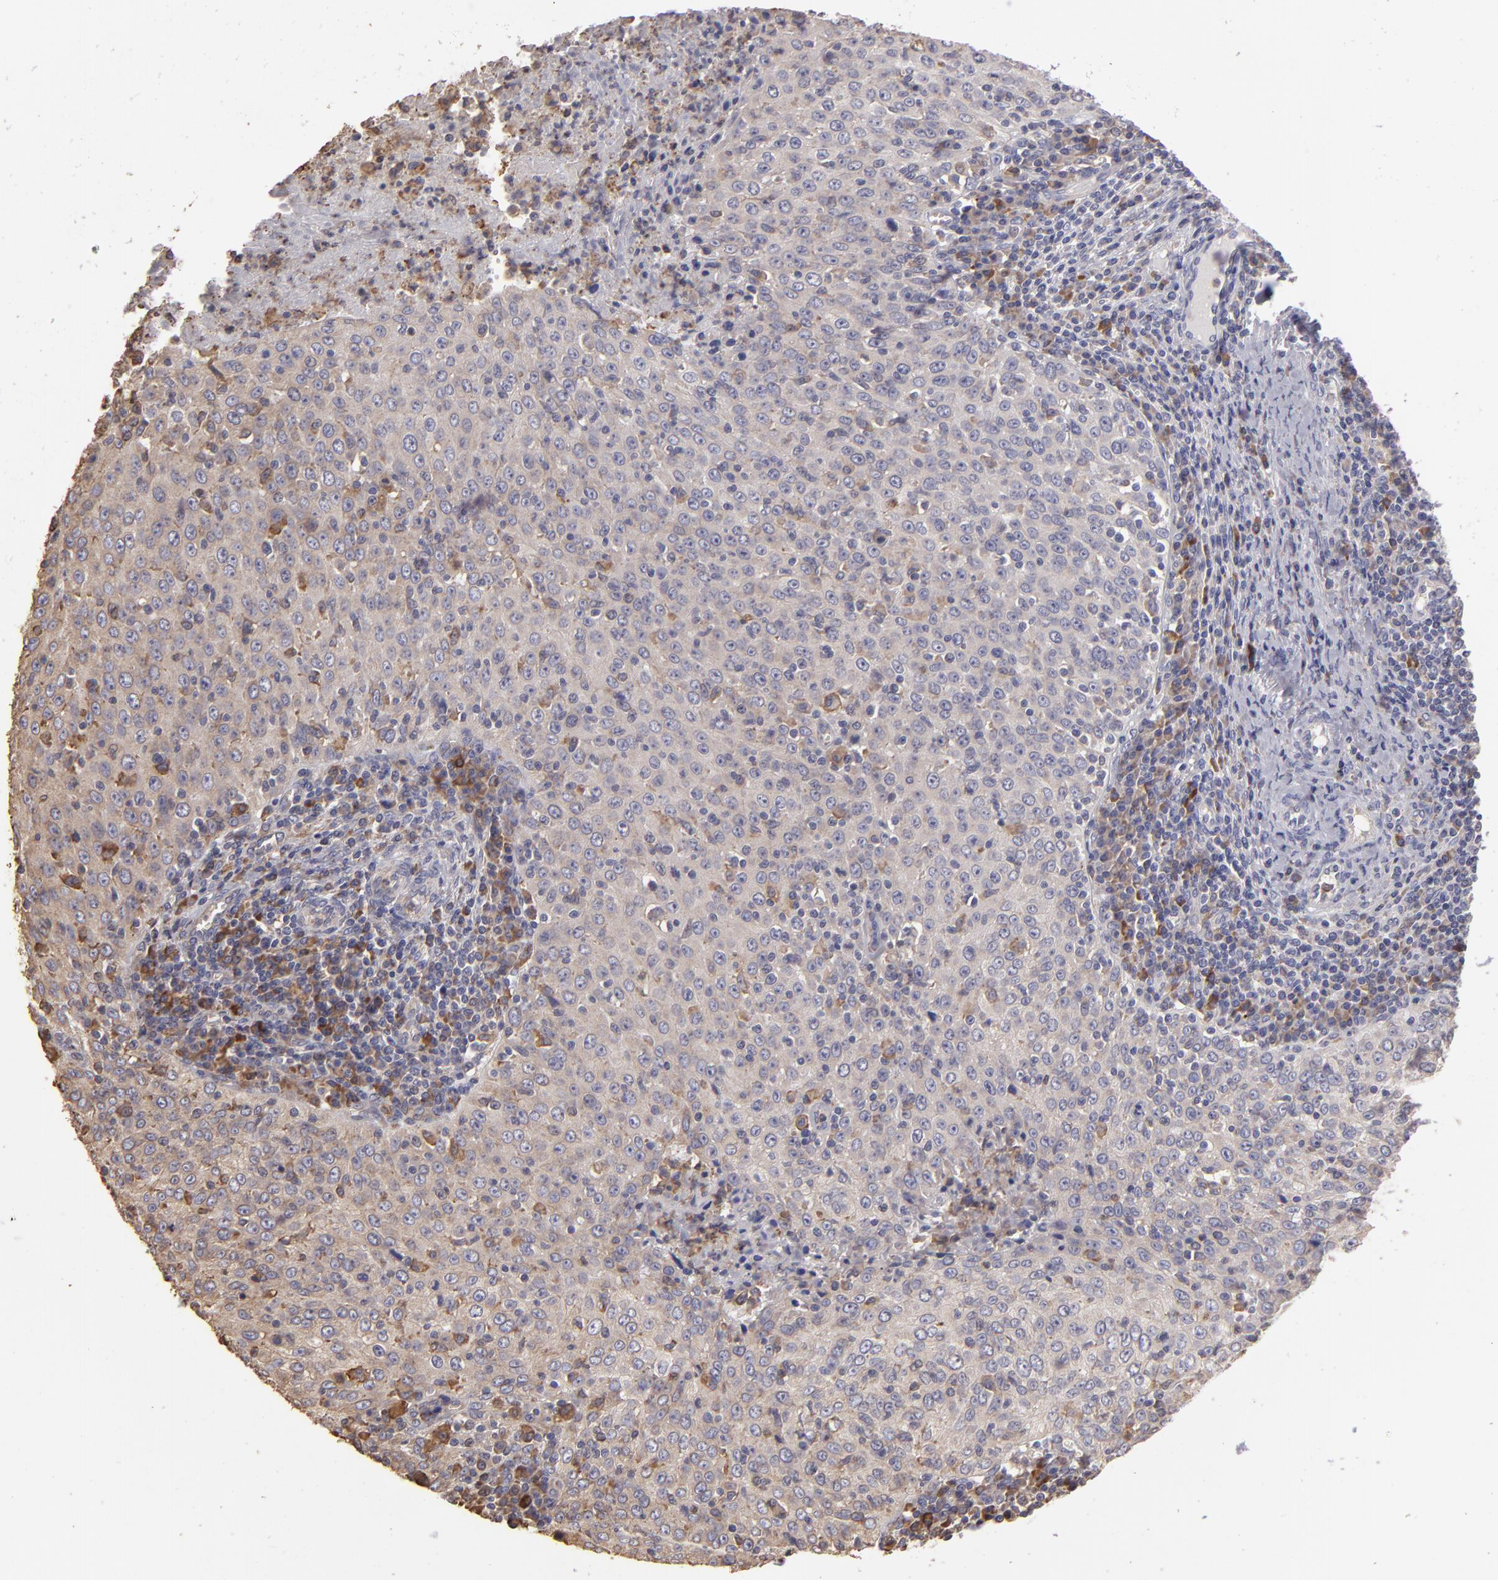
{"staining": {"intensity": "weak", "quantity": ">75%", "location": "cytoplasmic/membranous"}, "tissue": "cervical cancer", "cell_type": "Tumor cells", "image_type": "cancer", "snomed": [{"axis": "morphology", "description": "Squamous cell carcinoma, NOS"}, {"axis": "topography", "description": "Cervix"}], "caption": "High-magnification brightfield microscopy of cervical cancer (squamous cell carcinoma) stained with DAB (brown) and counterstained with hematoxylin (blue). tumor cells exhibit weak cytoplasmic/membranous expression is seen in about>75% of cells.", "gene": "CALR", "patient": {"sex": "female", "age": 27}}